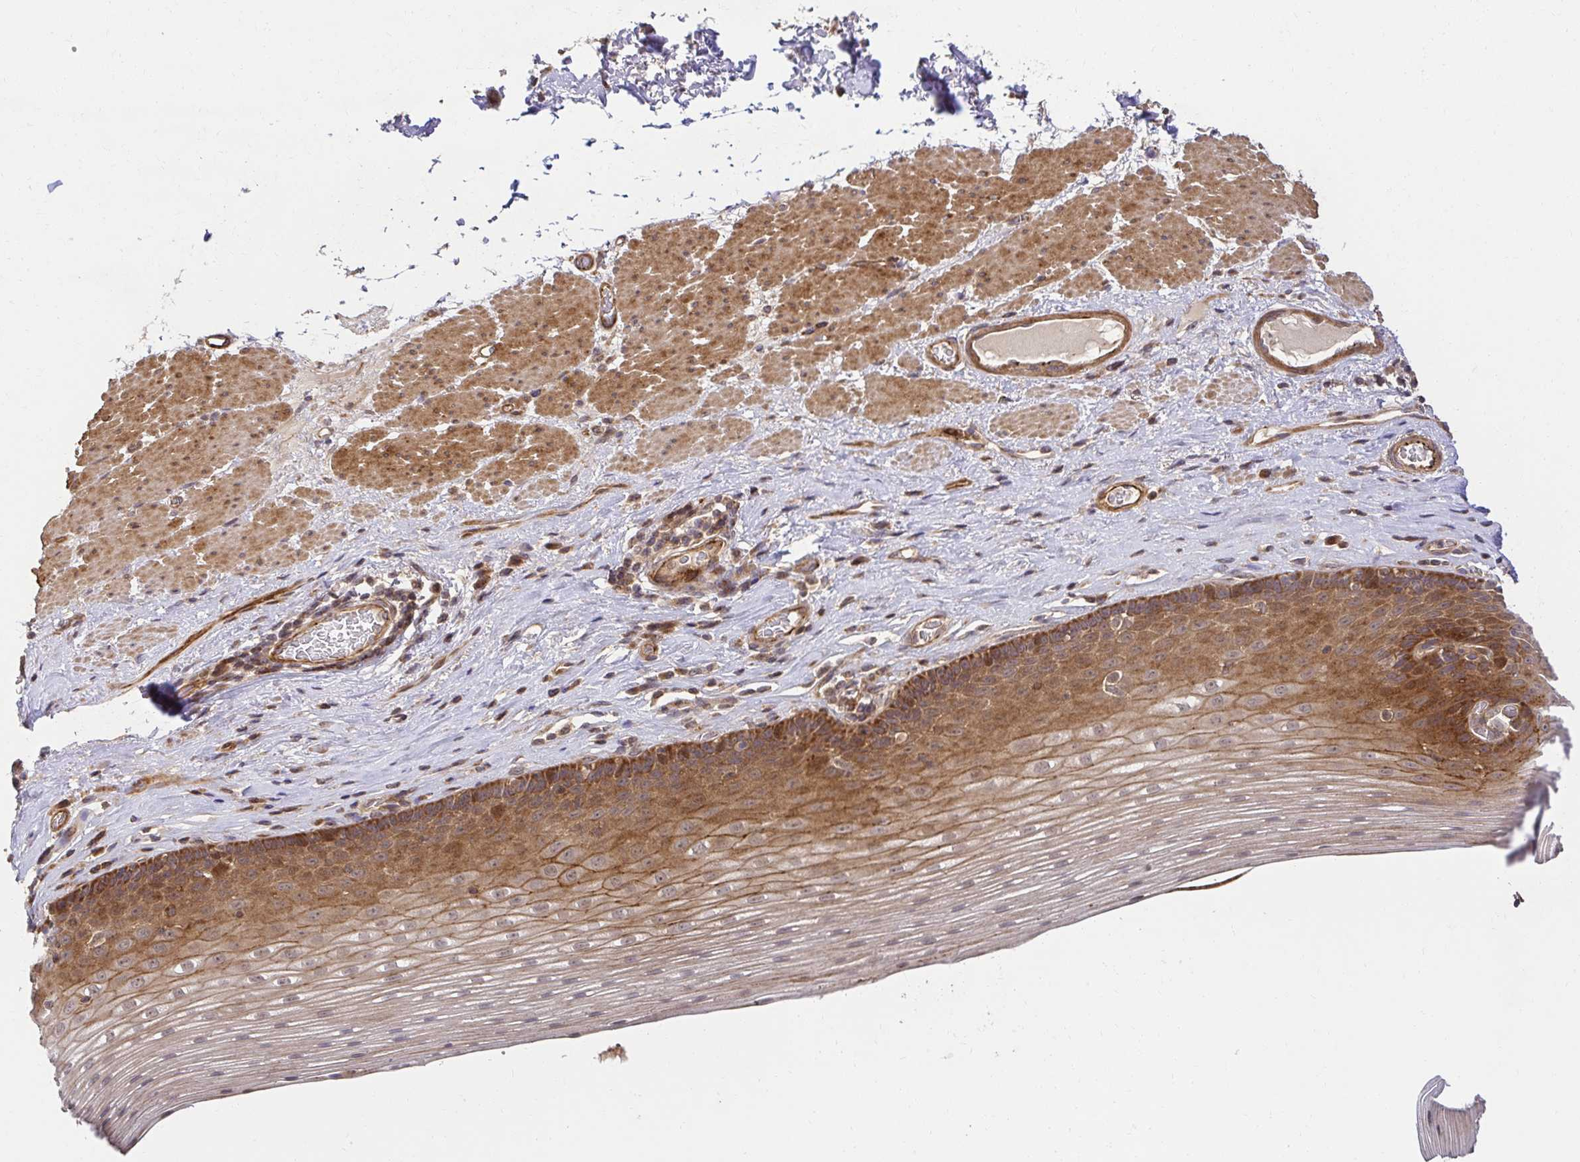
{"staining": {"intensity": "moderate", "quantity": "25%-75%", "location": "cytoplasmic/membranous,nuclear"}, "tissue": "esophagus", "cell_type": "Squamous epithelial cells", "image_type": "normal", "snomed": [{"axis": "morphology", "description": "Normal tissue, NOS"}, {"axis": "topography", "description": "Esophagus"}], "caption": "Approximately 25%-75% of squamous epithelial cells in normal esophagus exhibit moderate cytoplasmic/membranous,nuclear protein expression as visualized by brown immunohistochemical staining.", "gene": "PSMA4", "patient": {"sex": "male", "age": 62}}